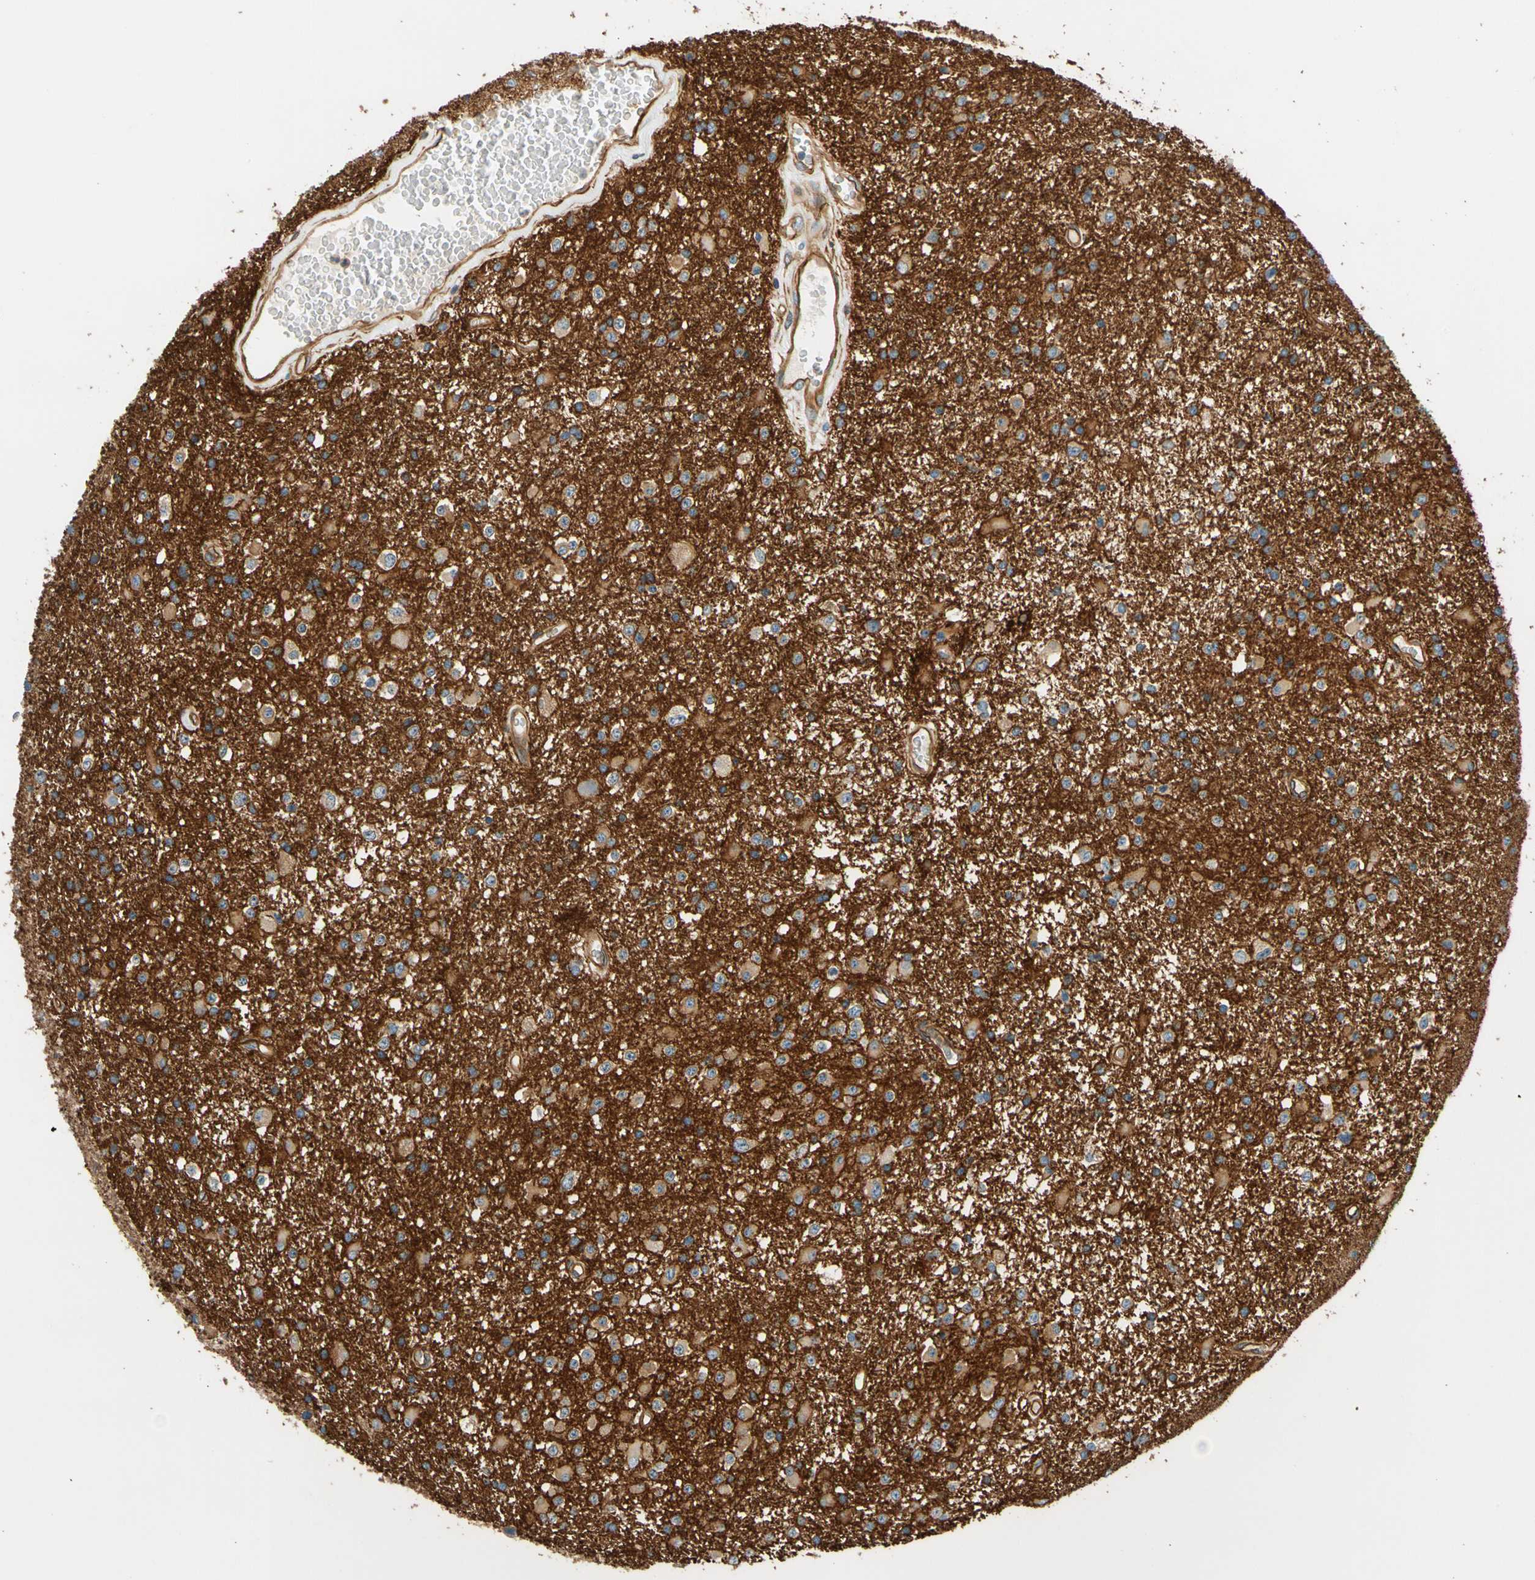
{"staining": {"intensity": "weak", "quantity": ">75%", "location": "cytoplasmic/membranous"}, "tissue": "glioma", "cell_type": "Tumor cells", "image_type": "cancer", "snomed": [{"axis": "morphology", "description": "Glioma, malignant, Low grade"}, {"axis": "topography", "description": "Brain"}], "caption": "Immunohistochemical staining of glioma exhibits weak cytoplasmic/membranous protein positivity in approximately >75% of tumor cells.", "gene": "SPTAN1", "patient": {"sex": "male", "age": 58}}